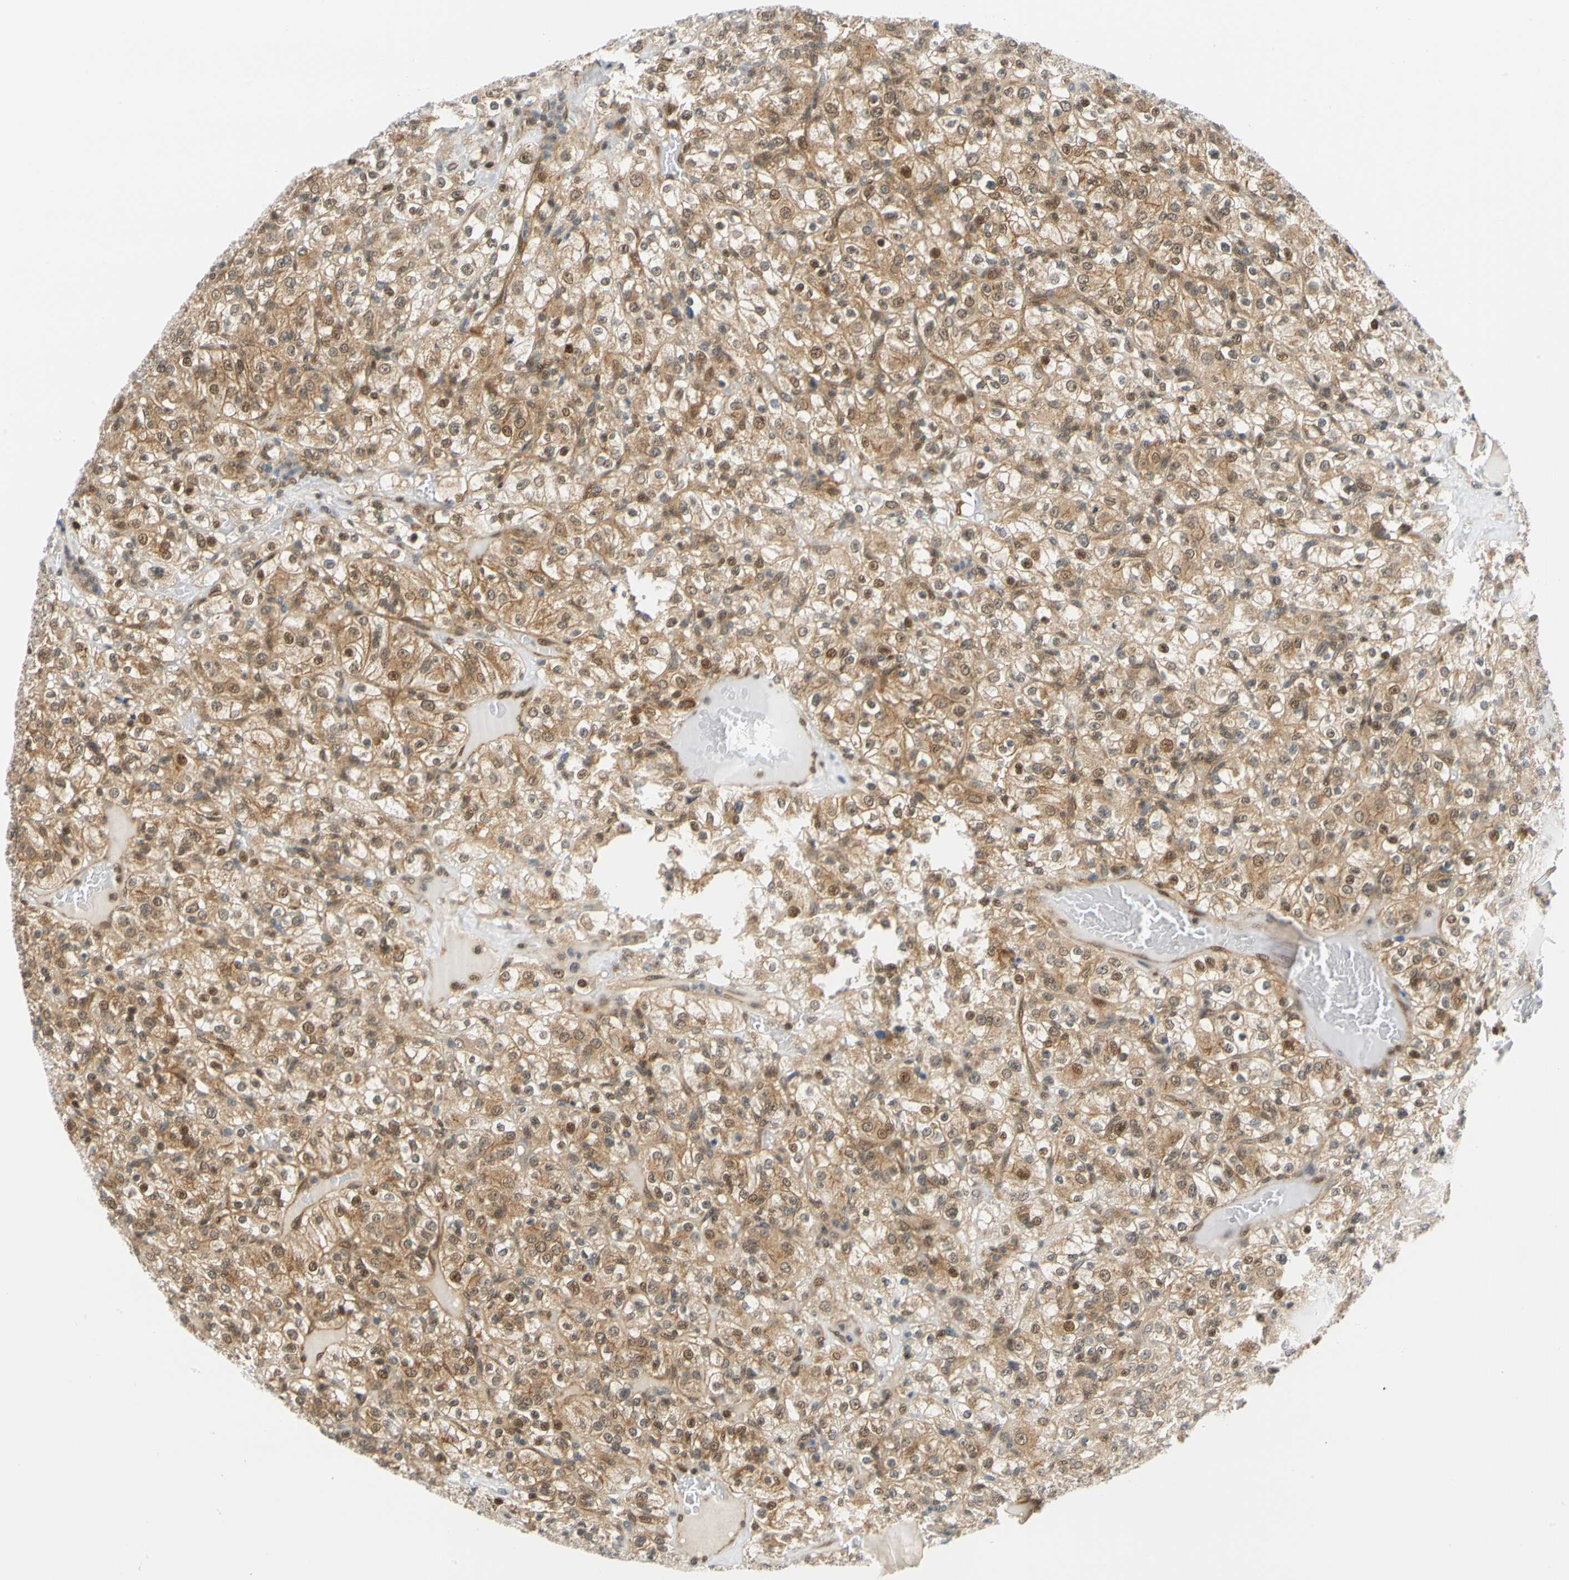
{"staining": {"intensity": "moderate", "quantity": ">75%", "location": "cytoplasmic/membranous,nuclear"}, "tissue": "renal cancer", "cell_type": "Tumor cells", "image_type": "cancer", "snomed": [{"axis": "morphology", "description": "Normal tissue, NOS"}, {"axis": "morphology", "description": "Adenocarcinoma, NOS"}, {"axis": "topography", "description": "Kidney"}], "caption": "Protein expression analysis of human renal cancer reveals moderate cytoplasmic/membranous and nuclear staining in approximately >75% of tumor cells.", "gene": "MAPK9", "patient": {"sex": "female", "age": 72}}